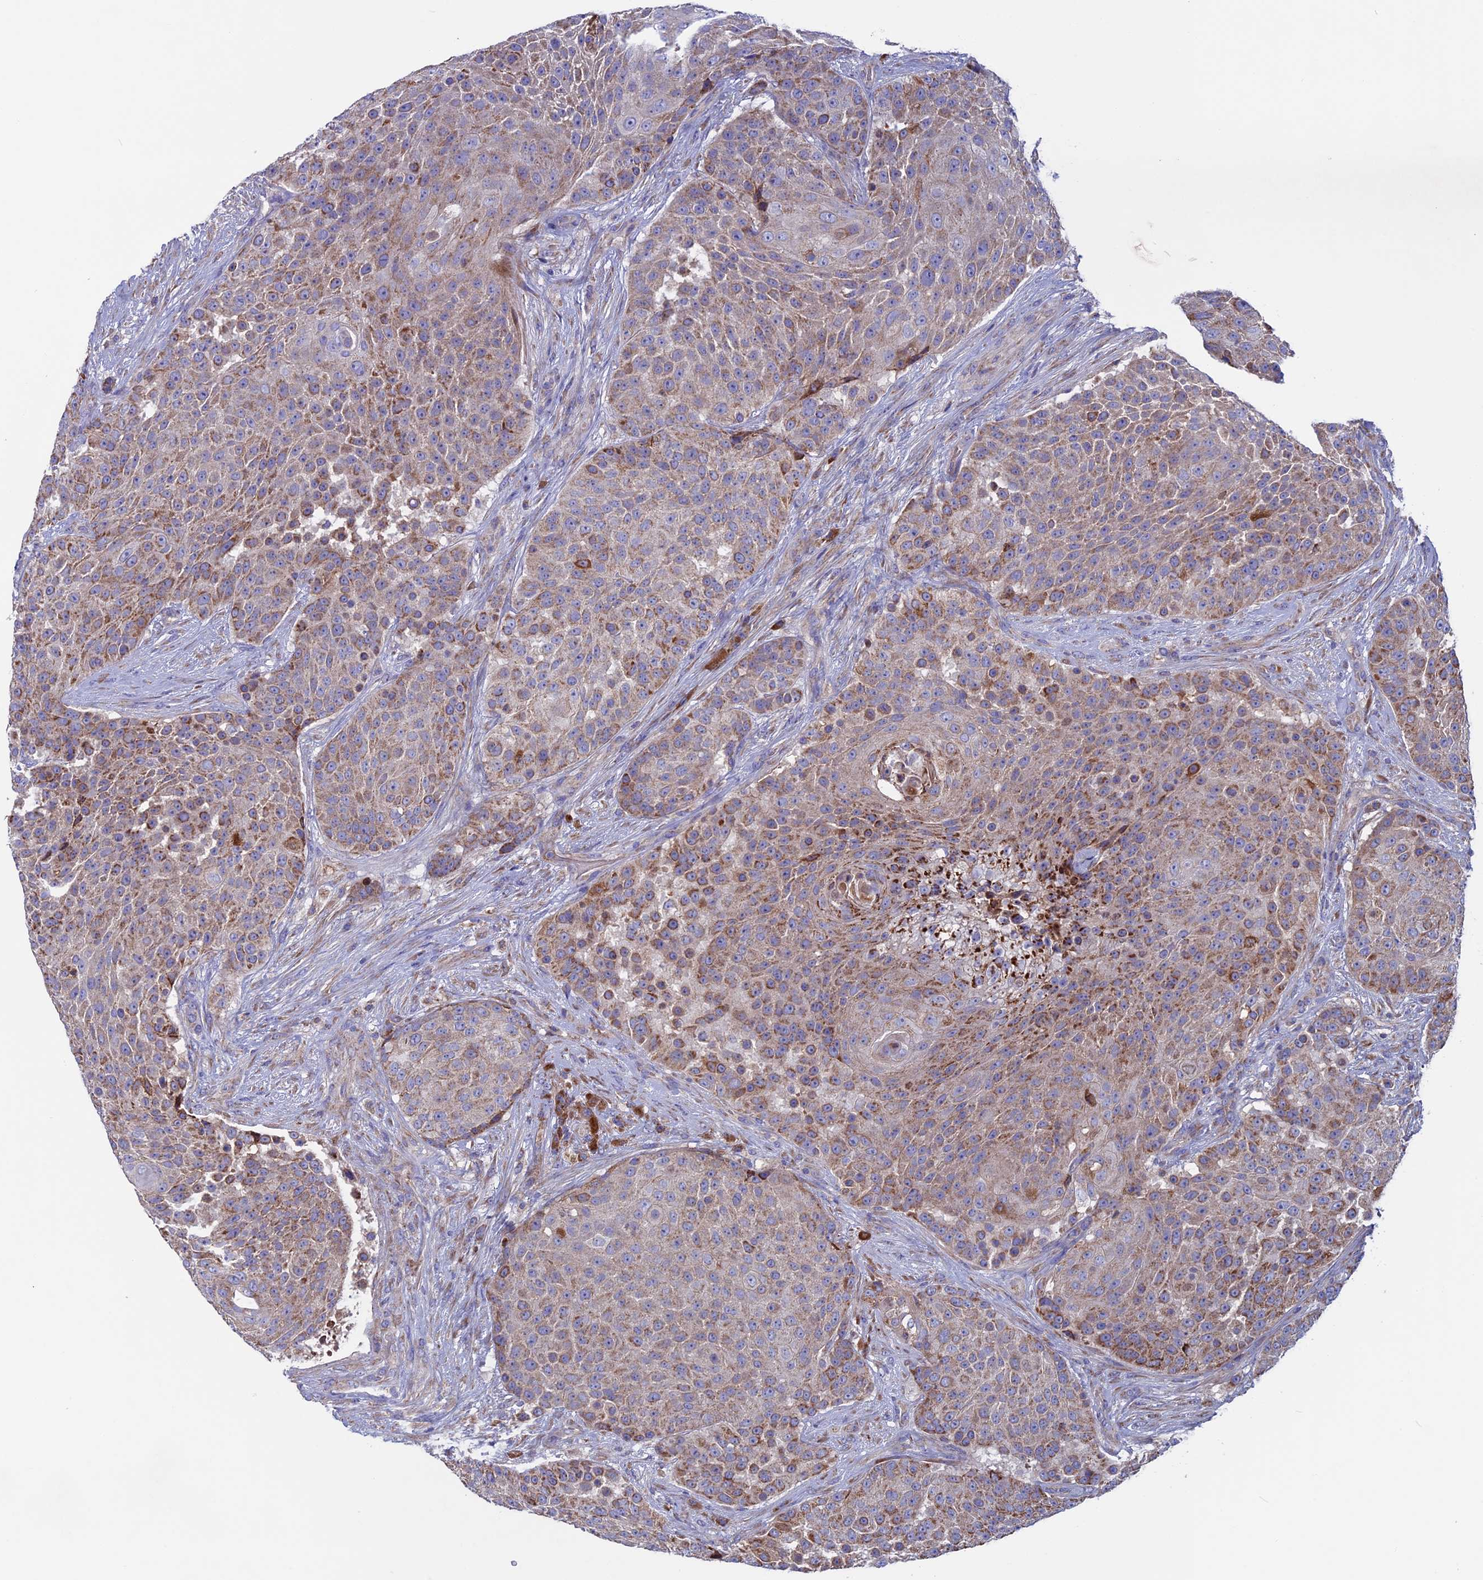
{"staining": {"intensity": "moderate", "quantity": ">75%", "location": "cytoplasmic/membranous"}, "tissue": "urothelial cancer", "cell_type": "Tumor cells", "image_type": "cancer", "snomed": [{"axis": "morphology", "description": "Urothelial carcinoma, High grade"}, {"axis": "topography", "description": "Urinary bladder"}], "caption": "Immunohistochemical staining of human urothelial cancer exhibits medium levels of moderate cytoplasmic/membranous protein expression in approximately >75% of tumor cells.", "gene": "SLC15A5", "patient": {"sex": "female", "age": 63}}